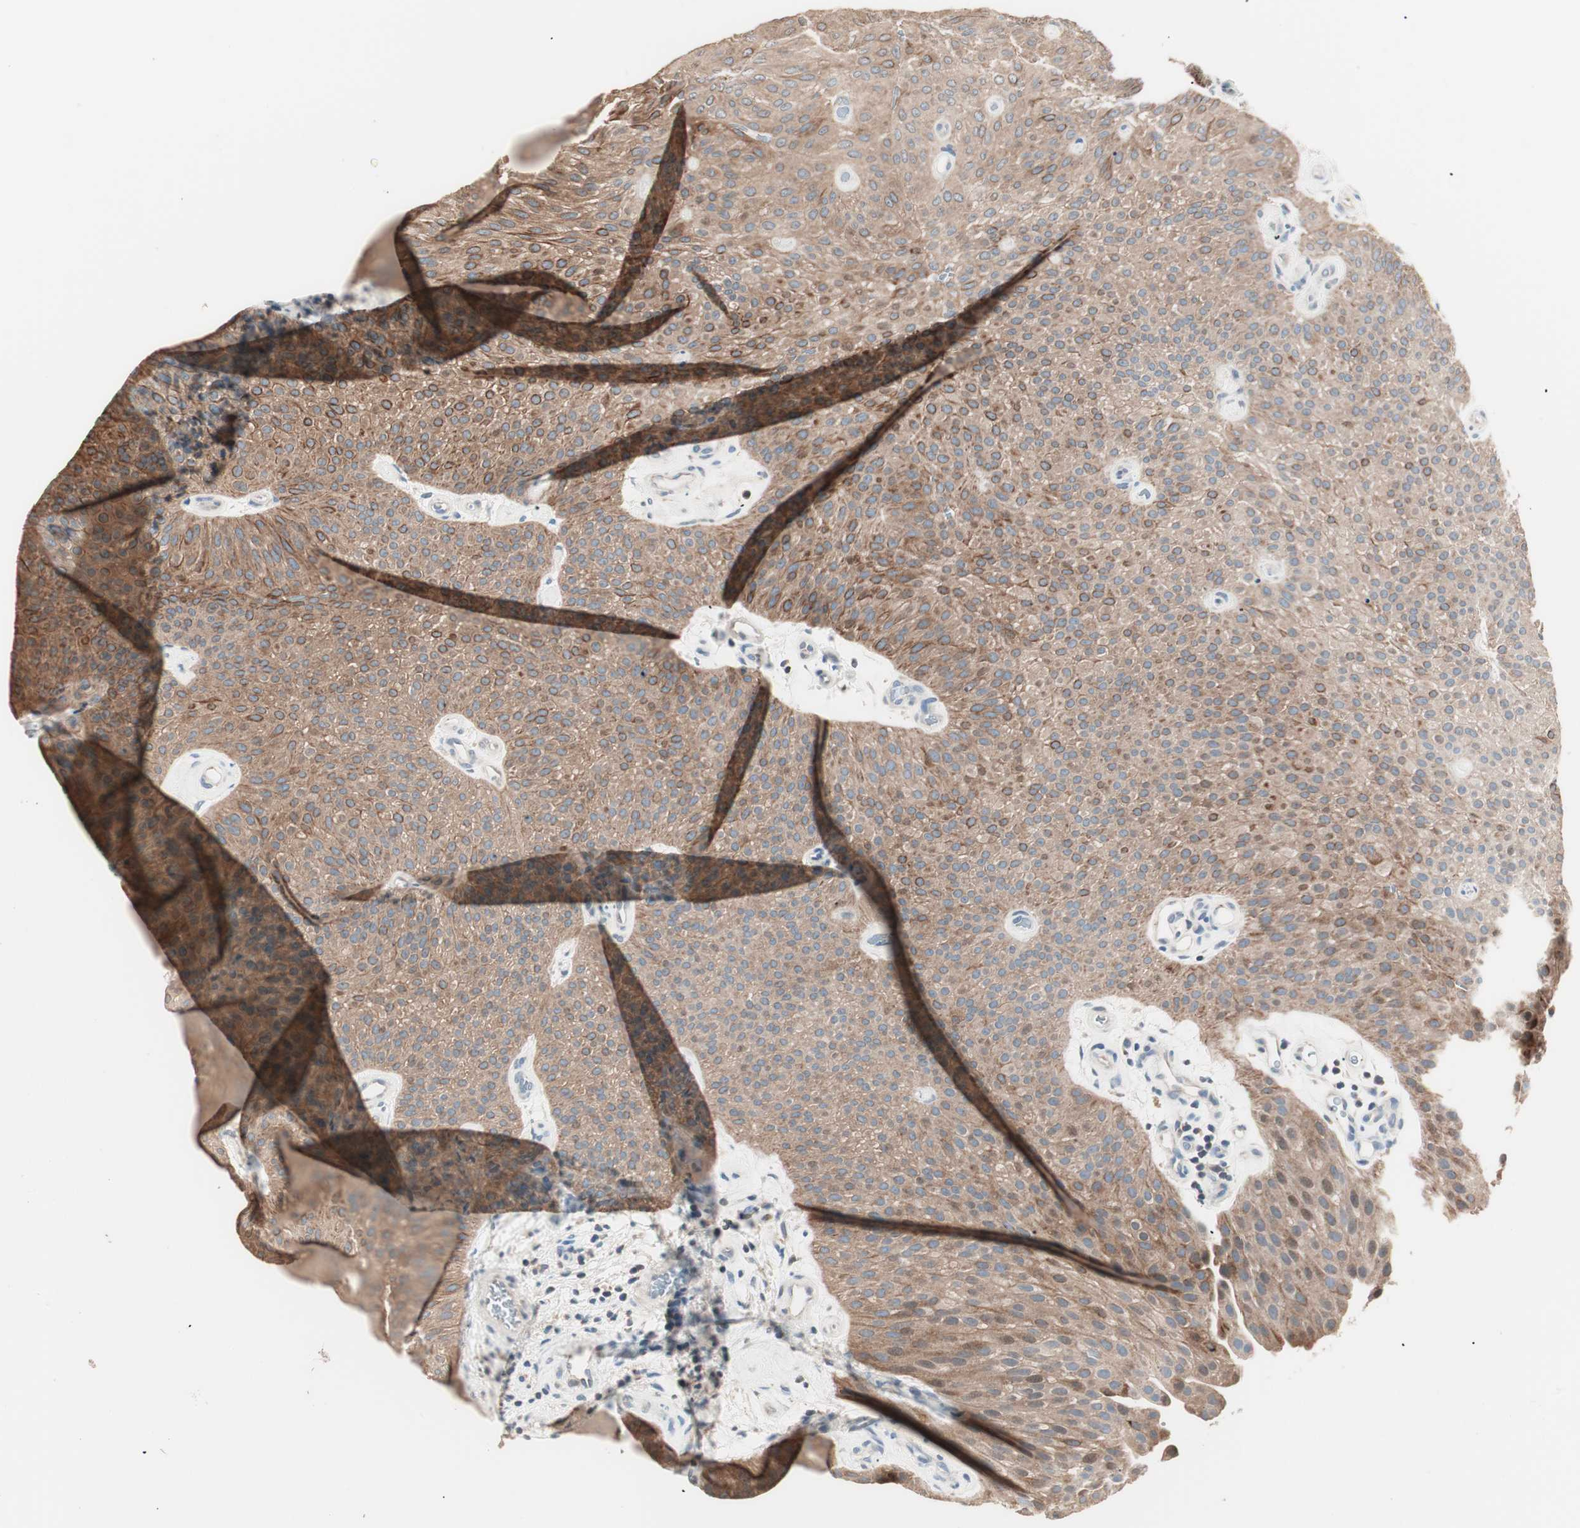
{"staining": {"intensity": "moderate", "quantity": ">75%", "location": "cytoplasmic/membranous"}, "tissue": "urothelial cancer", "cell_type": "Tumor cells", "image_type": "cancer", "snomed": [{"axis": "morphology", "description": "Urothelial carcinoma, Low grade"}, {"axis": "topography", "description": "Urinary bladder"}], "caption": "DAB (3,3'-diaminobenzidine) immunohistochemical staining of human urothelial cancer exhibits moderate cytoplasmic/membranous protein expression in approximately >75% of tumor cells.", "gene": "RAD54B", "patient": {"sex": "female", "age": 60}}